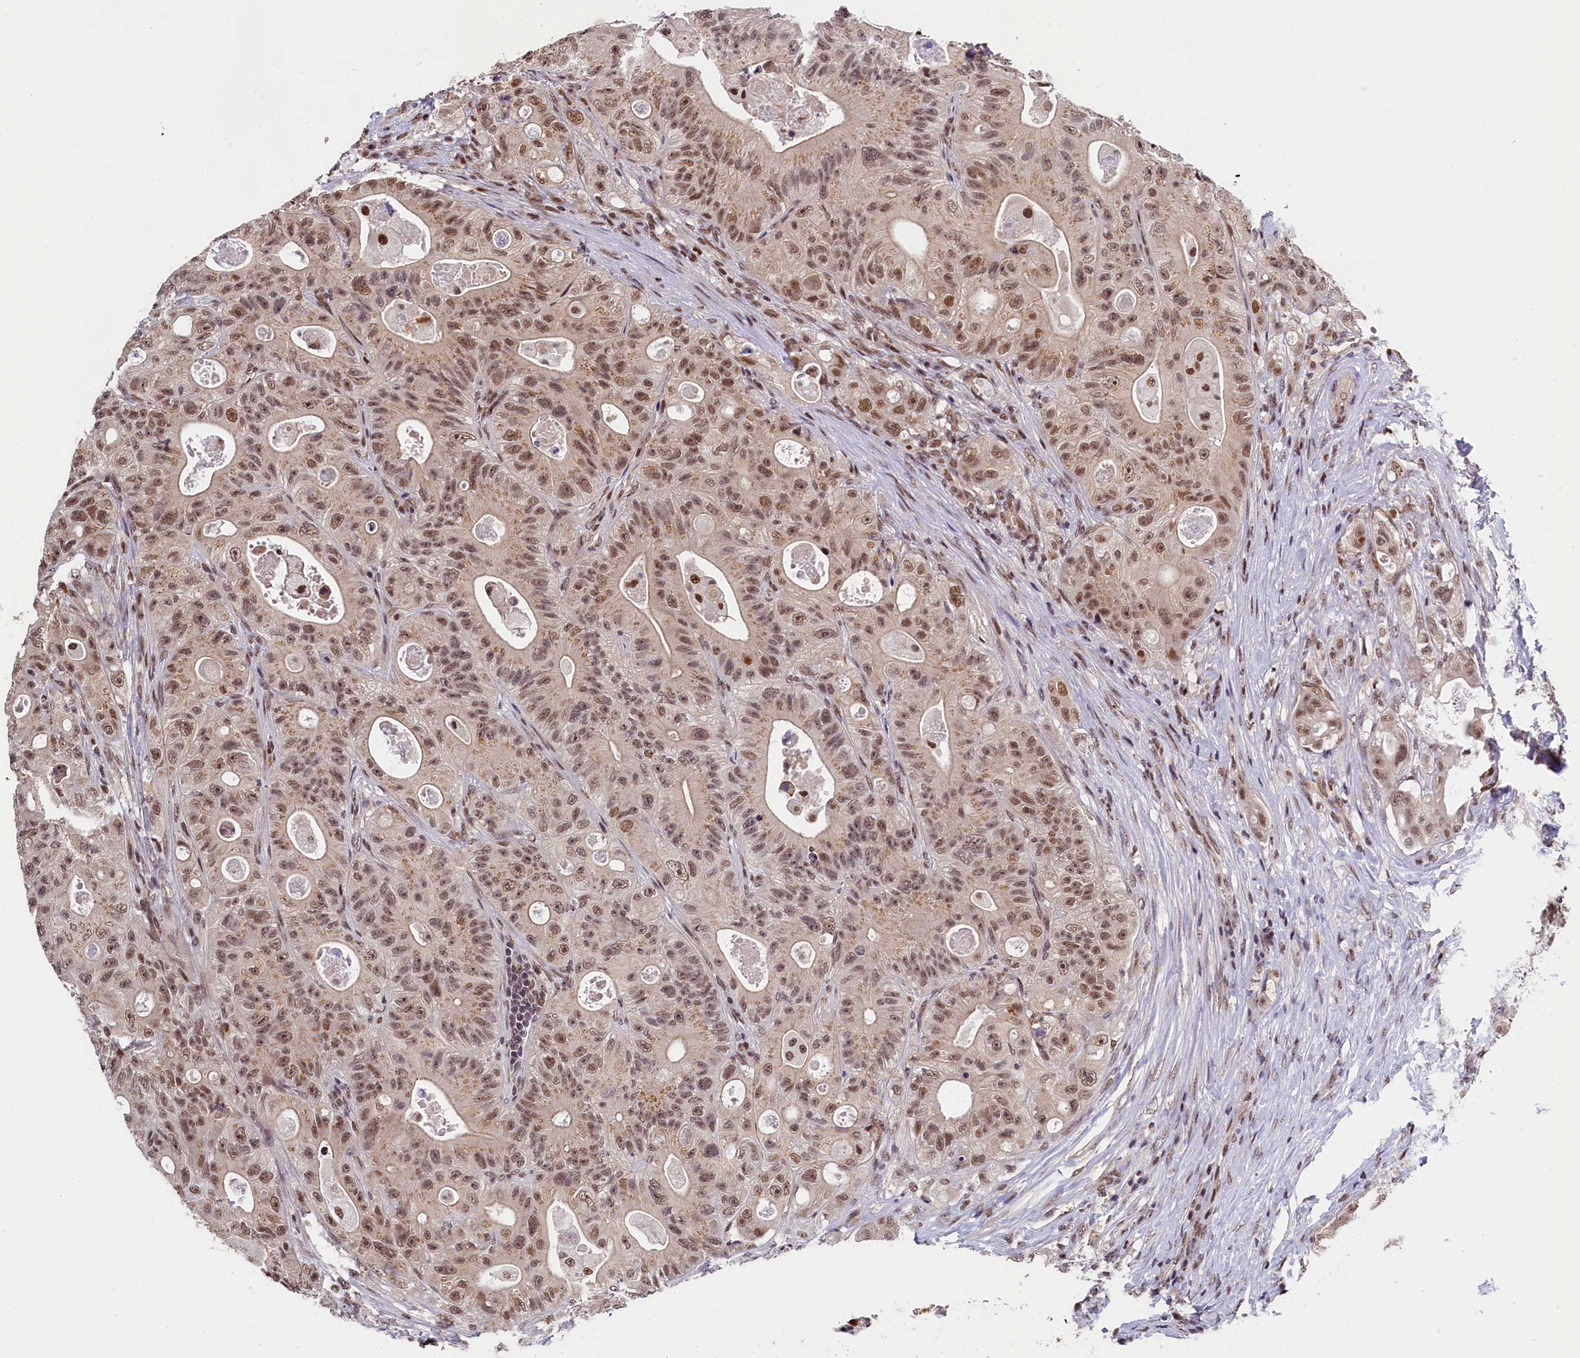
{"staining": {"intensity": "moderate", "quantity": ">75%", "location": "nuclear"}, "tissue": "colorectal cancer", "cell_type": "Tumor cells", "image_type": "cancer", "snomed": [{"axis": "morphology", "description": "Adenocarcinoma, NOS"}, {"axis": "topography", "description": "Colon"}], "caption": "Immunohistochemistry (DAB) staining of human colorectal cancer (adenocarcinoma) reveals moderate nuclear protein expression in approximately >75% of tumor cells.", "gene": "ADIG", "patient": {"sex": "female", "age": 46}}